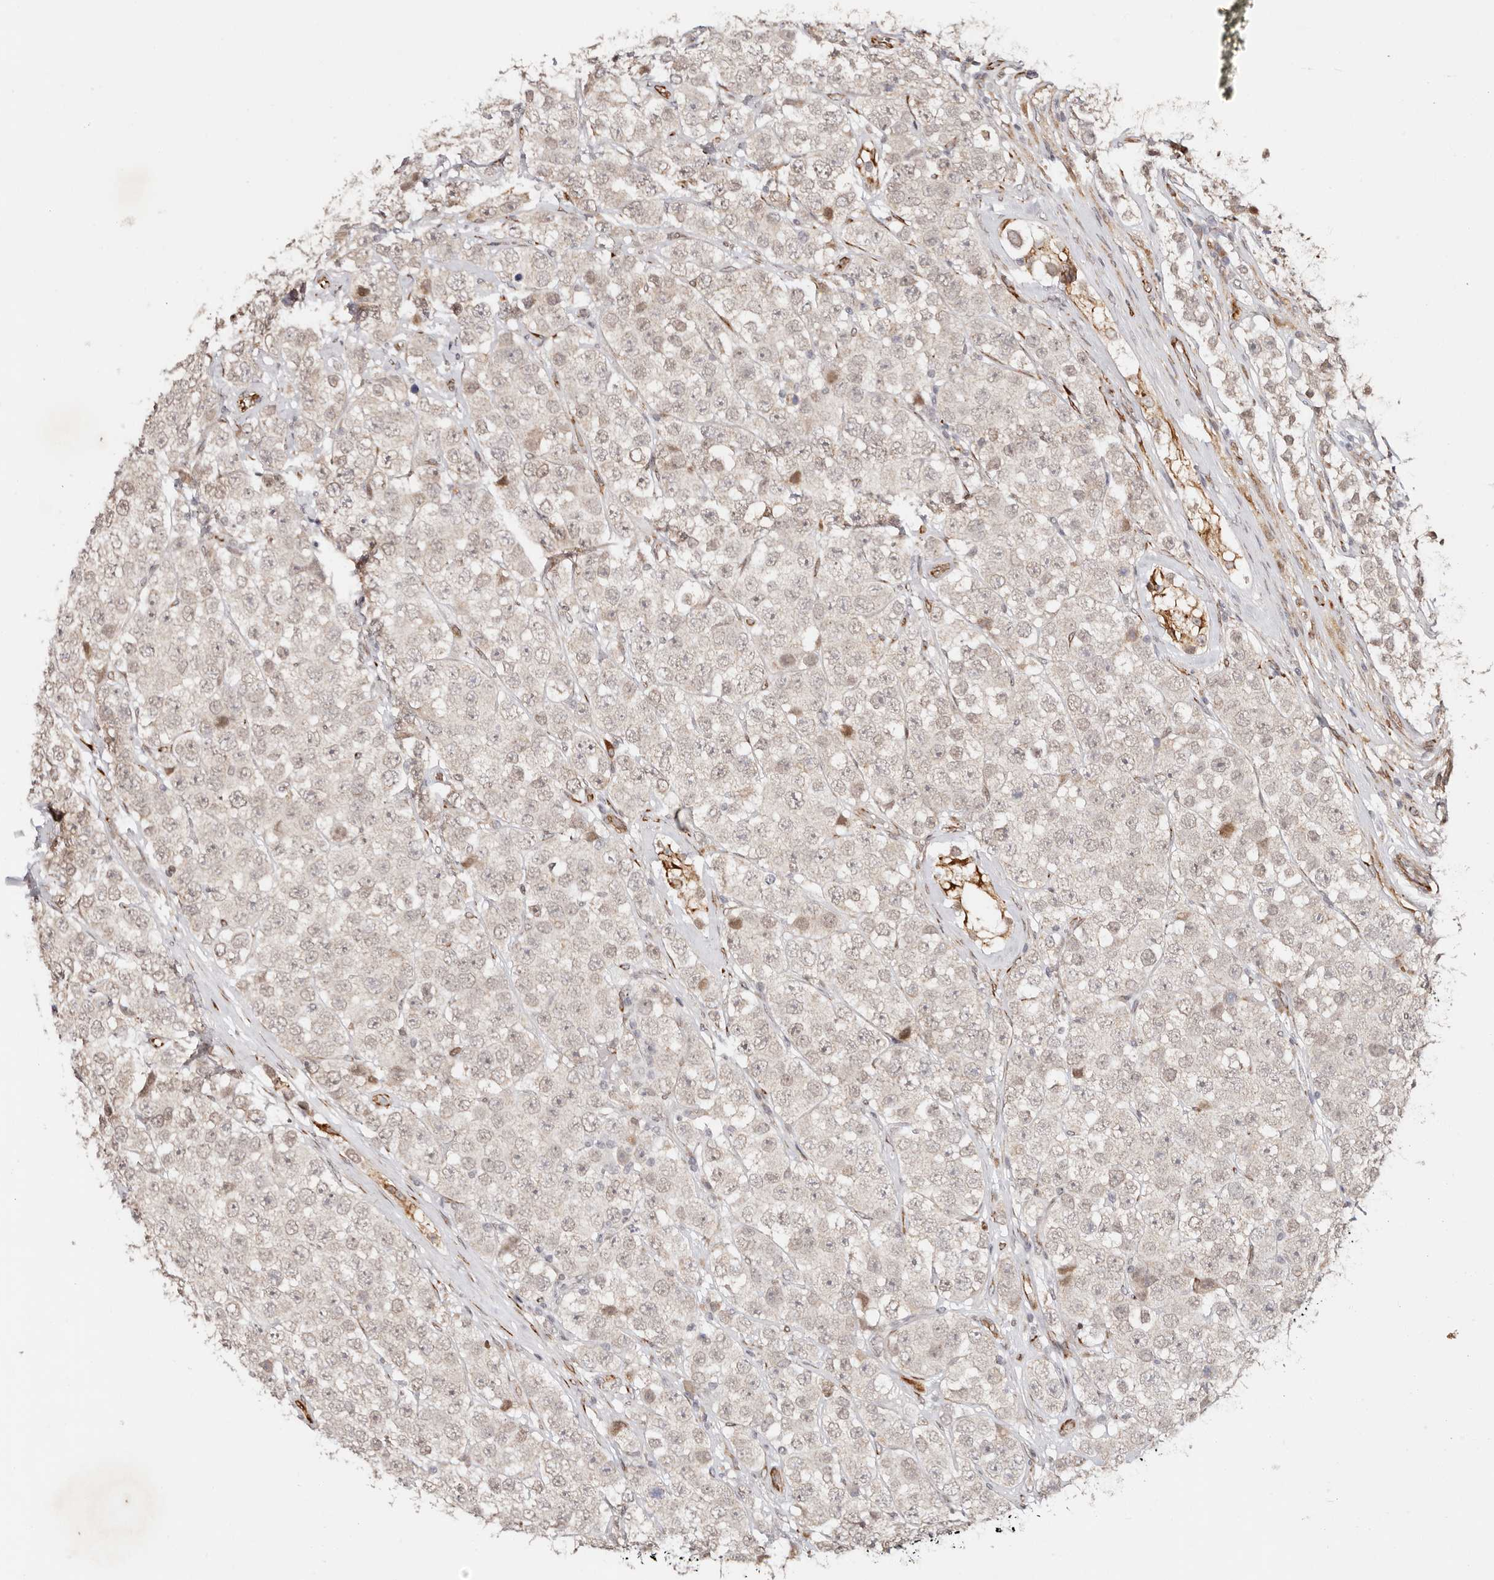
{"staining": {"intensity": "weak", "quantity": "<25%", "location": "nuclear"}, "tissue": "testis cancer", "cell_type": "Tumor cells", "image_type": "cancer", "snomed": [{"axis": "morphology", "description": "Seminoma, NOS"}, {"axis": "topography", "description": "Testis"}], "caption": "A photomicrograph of human testis cancer is negative for staining in tumor cells.", "gene": "BCL2L15", "patient": {"sex": "male", "age": 28}}